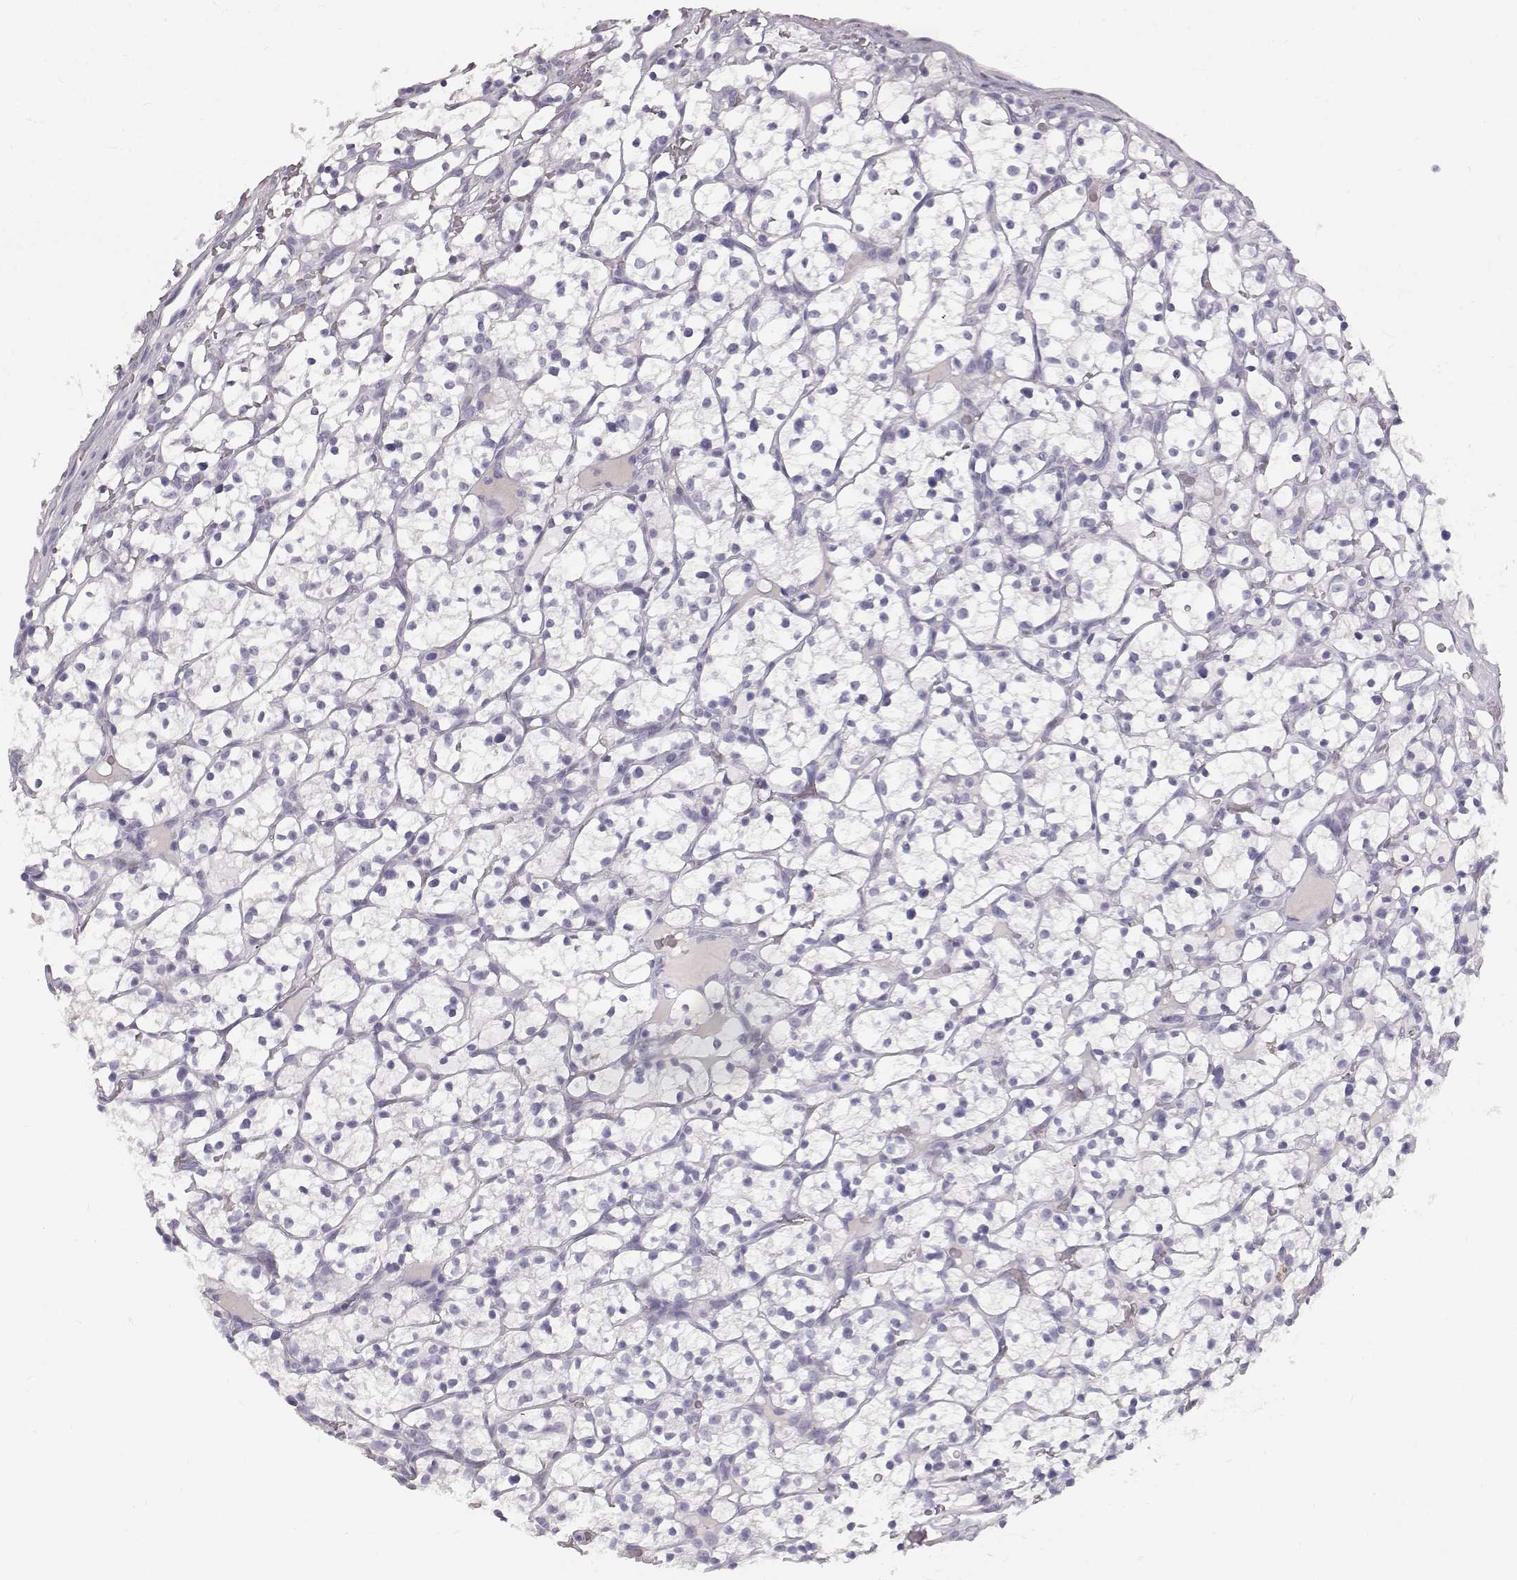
{"staining": {"intensity": "negative", "quantity": "none", "location": "none"}, "tissue": "renal cancer", "cell_type": "Tumor cells", "image_type": "cancer", "snomed": [{"axis": "morphology", "description": "Adenocarcinoma, NOS"}, {"axis": "topography", "description": "Kidney"}], "caption": "IHC histopathology image of human renal cancer stained for a protein (brown), which displays no expression in tumor cells.", "gene": "KRTAP16-1", "patient": {"sex": "female", "age": 64}}